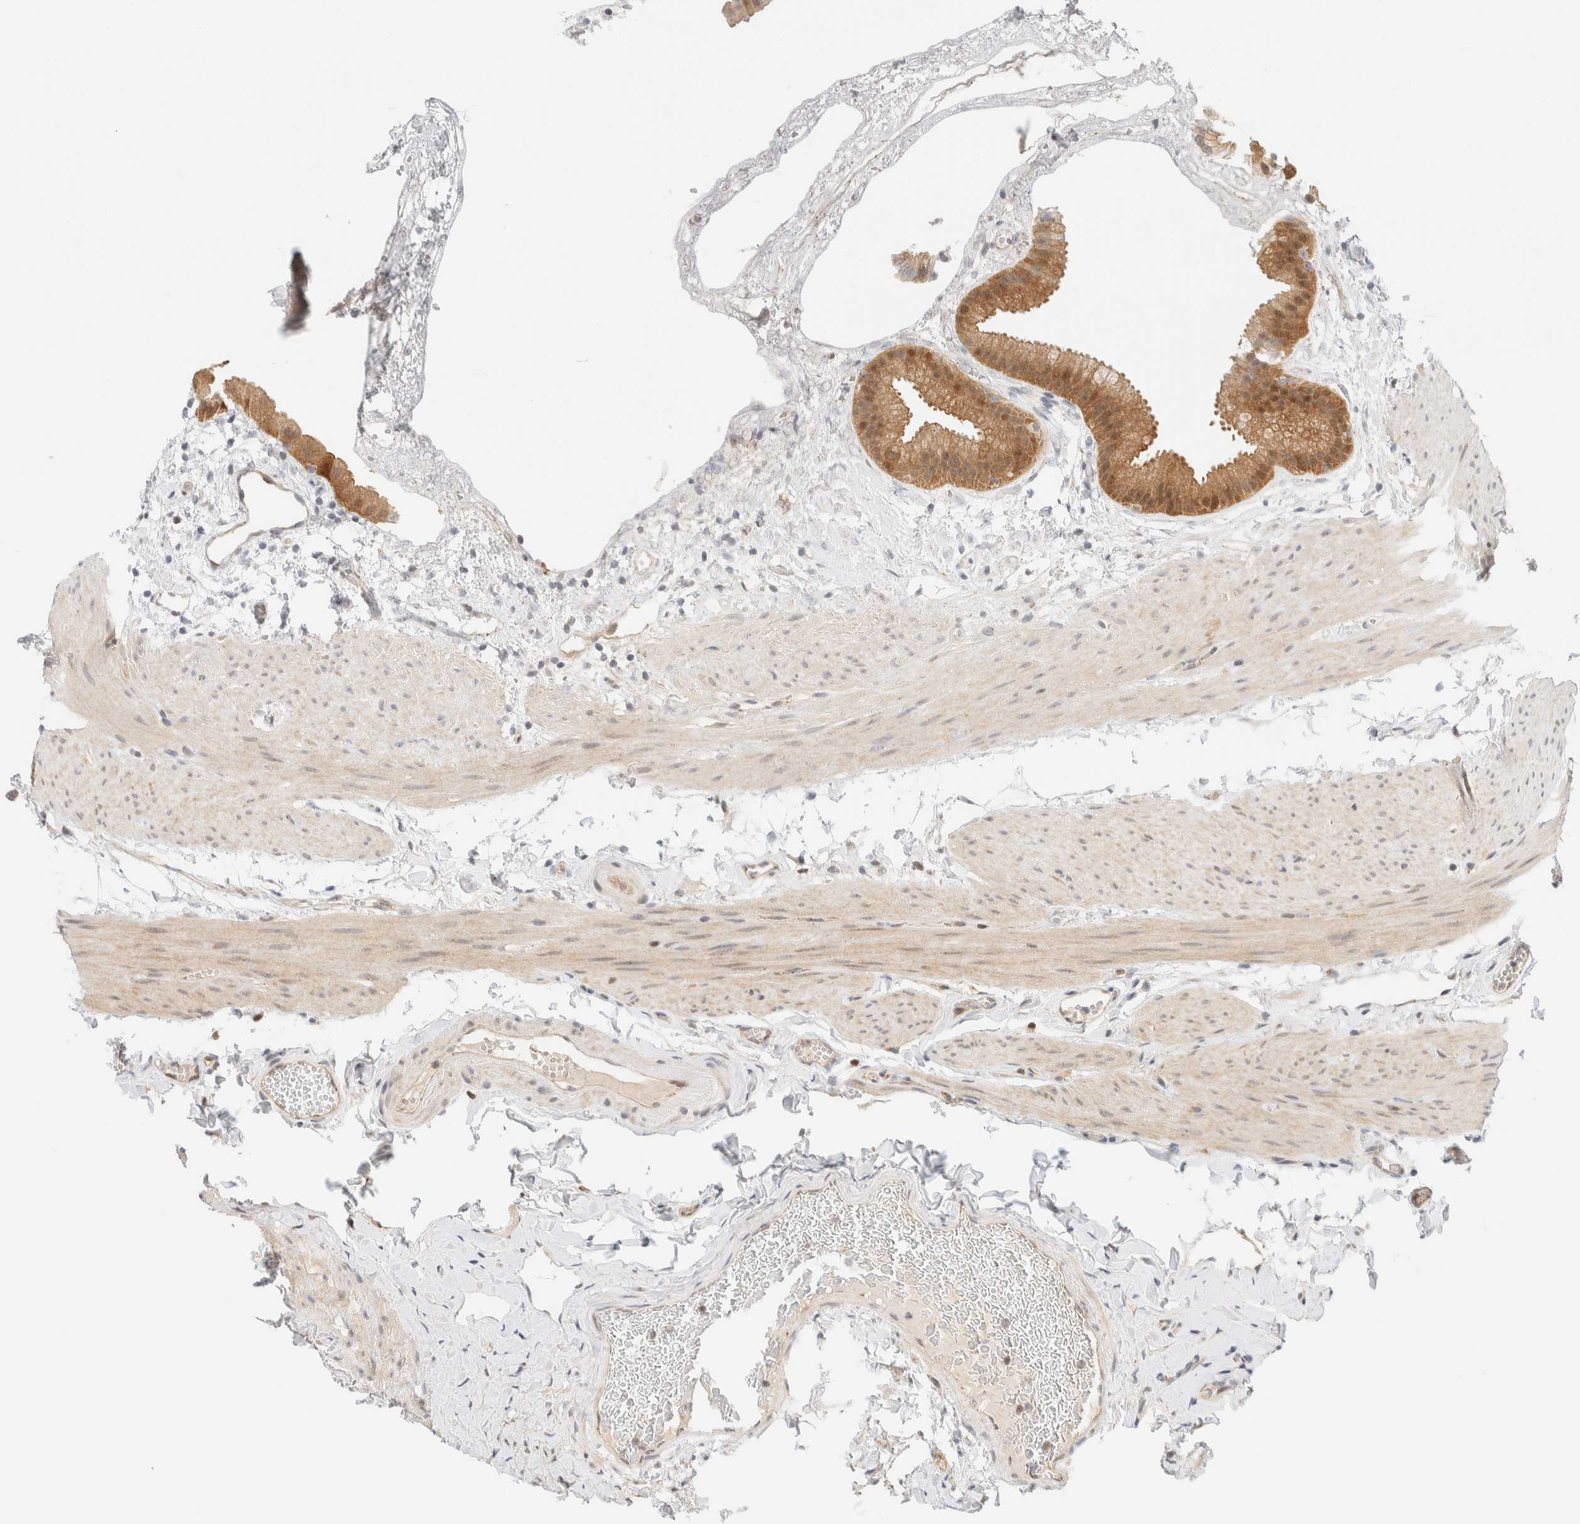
{"staining": {"intensity": "moderate", "quantity": ">75%", "location": "cytoplasmic/membranous,nuclear"}, "tissue": "gallbladder", "cell_type": "Glandular cells", "image_type": "normal", "snomed": [{"axis": "morphology", "description": "Normal tissue, NOS"}, {"axis": "topography", "description": "Gallbladder"}], "caption": "High-magnification brightfield microscopy of benign gallbladder stained with DAB (brown) and counterstained with hematoxylin (blue). glandular cells exhibit moderate cytoplasmic/membranous,nuclear positivity is seen in about>75% of cells. (IHC, brightfield microscopy, high magnification).", "gene": "PCYT2", "patient": {"sex": "female", "age": 64}}